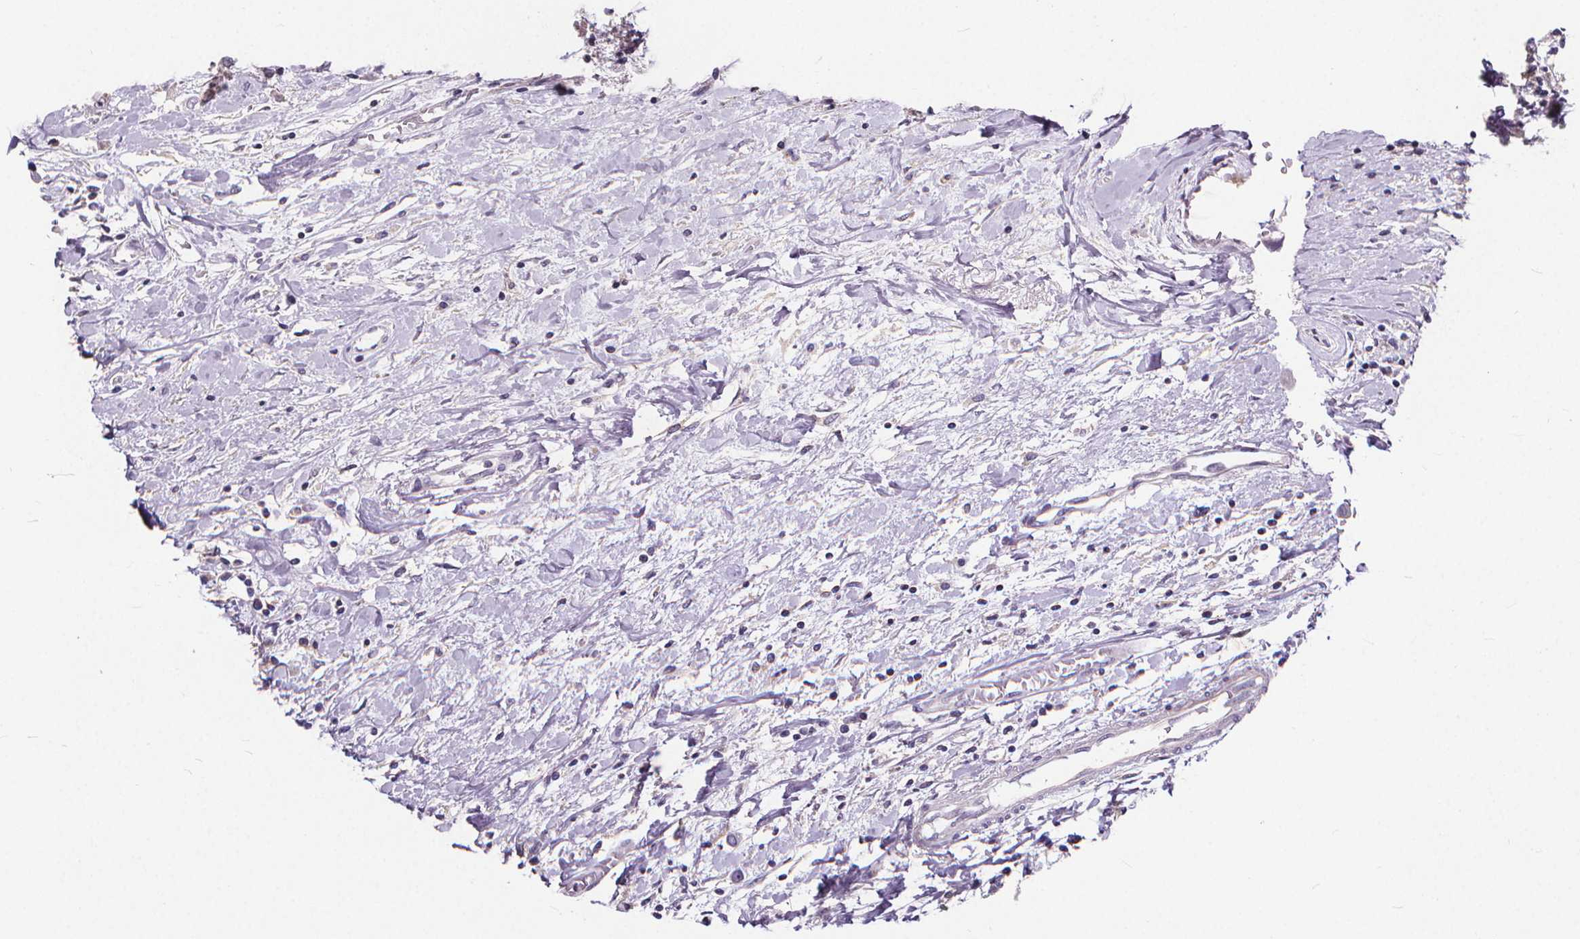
{"staining": {"intensity": "negative", "quantity": "none", "location": "none"}, "tissue": "breast cancer", "cell_type": "Tumor cells", "image_type": "cancer", "snomed": [{"axis": "morphology", "description": "Duct carcinoma"}, {"axis": "topography", "description": "Breast"}], "caption": "This is a image of immunohistochemistry staining of breast cancer (invasive ductal carcinoma), which shows no positivity in tumor cells. (Brightfield microscopy of DAB IHC at high magnification).", "gene": "ATP6V1D", "patient": {"sex": "female", "age": 61}}